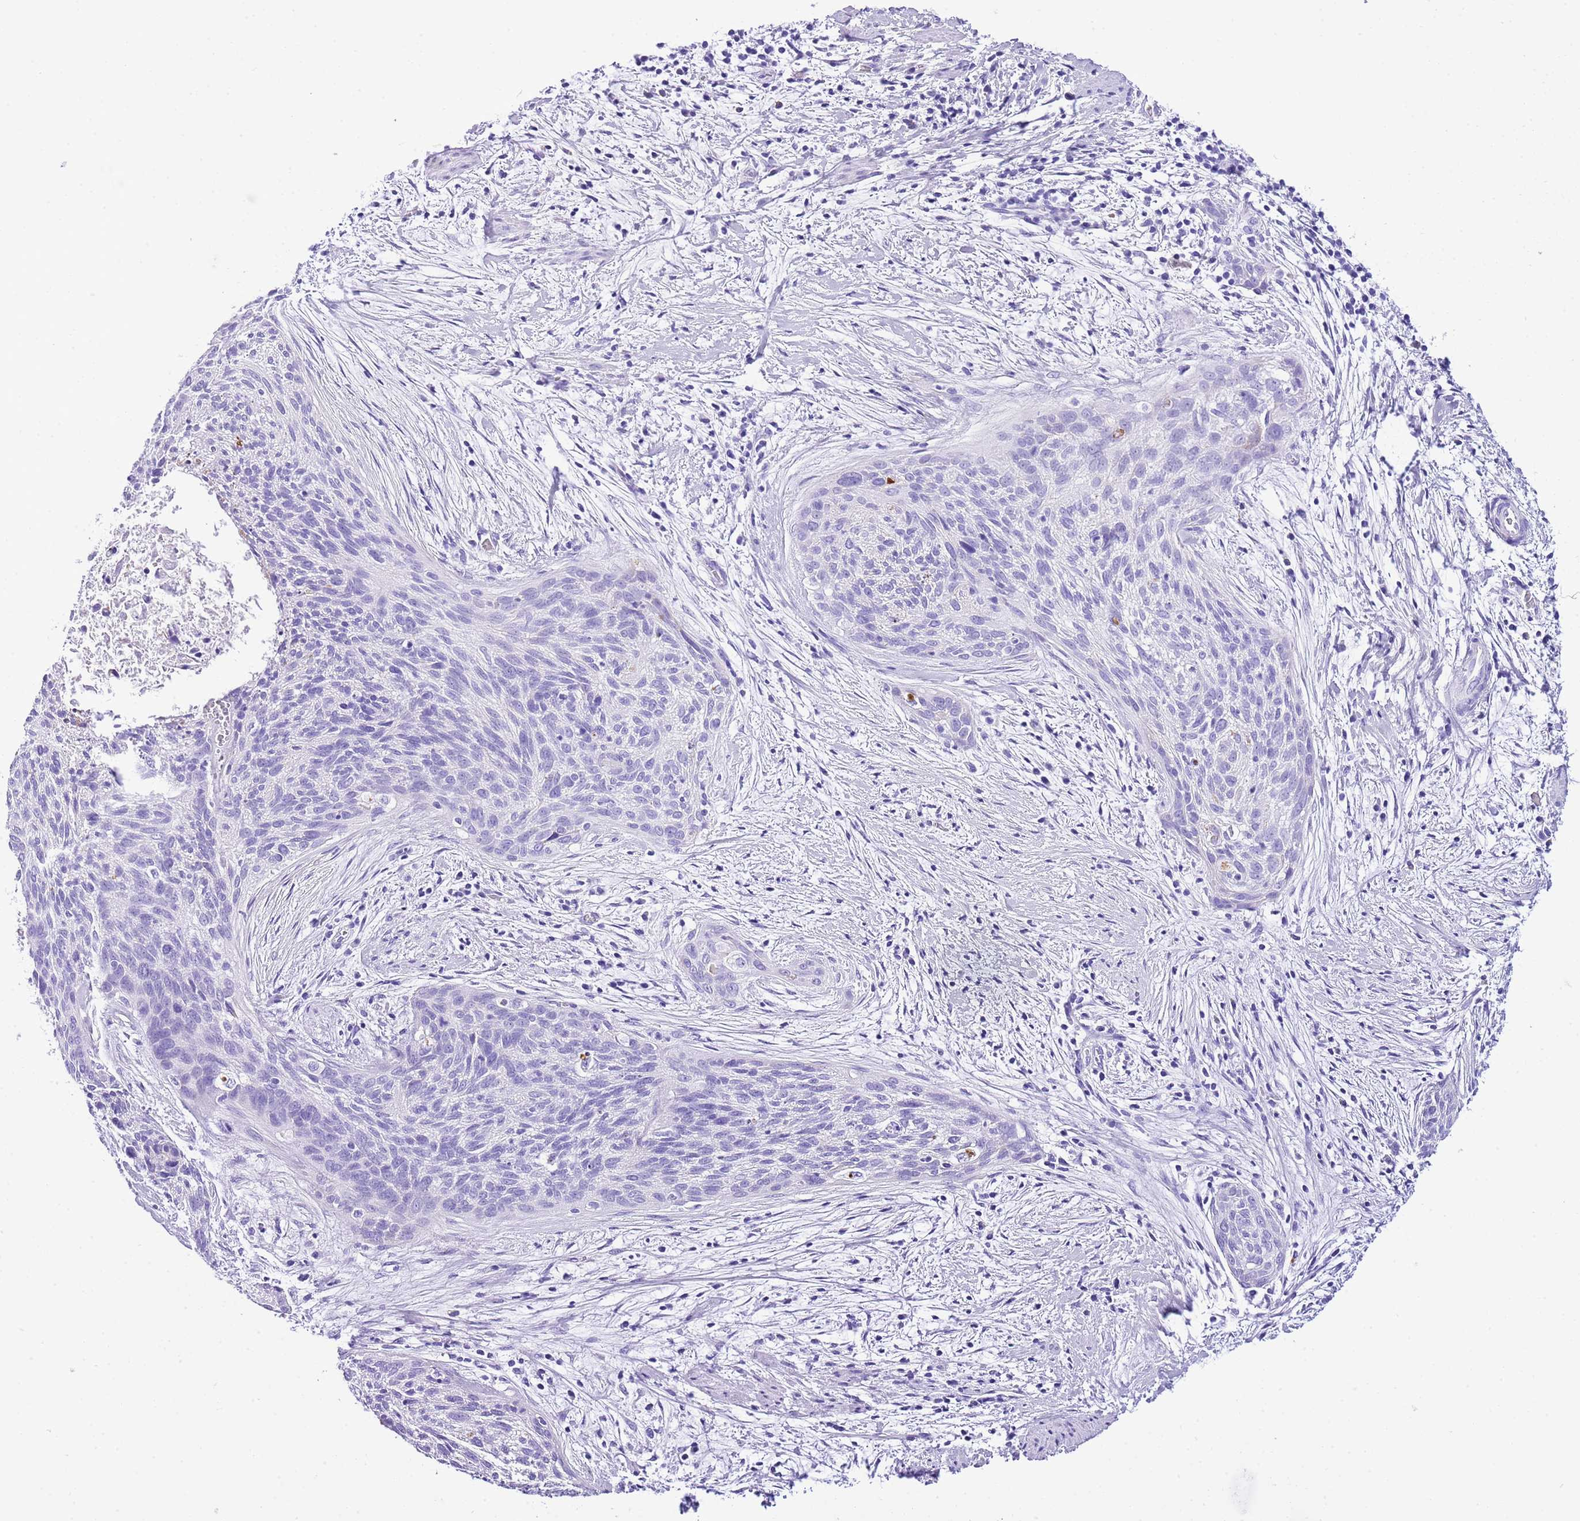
{"staining": {"intensity": "negative", "quantity": "none", "location": "none"}, "tissue": "cervical cancer", "cell_type": "Tumor cells", "image_type": "cancer", "snomed": [{"axis": "morphology", "description": "Squamous cell carcinoma, NOS"}, {"axis": "topography", "description": "Cervix"}], "caption": "There is no significant positivity in tumor cells of cervical cancer (squamous cell carcinoma).", "gene": "KCNC1", "patient": {"sex": "female", "age": 55}}